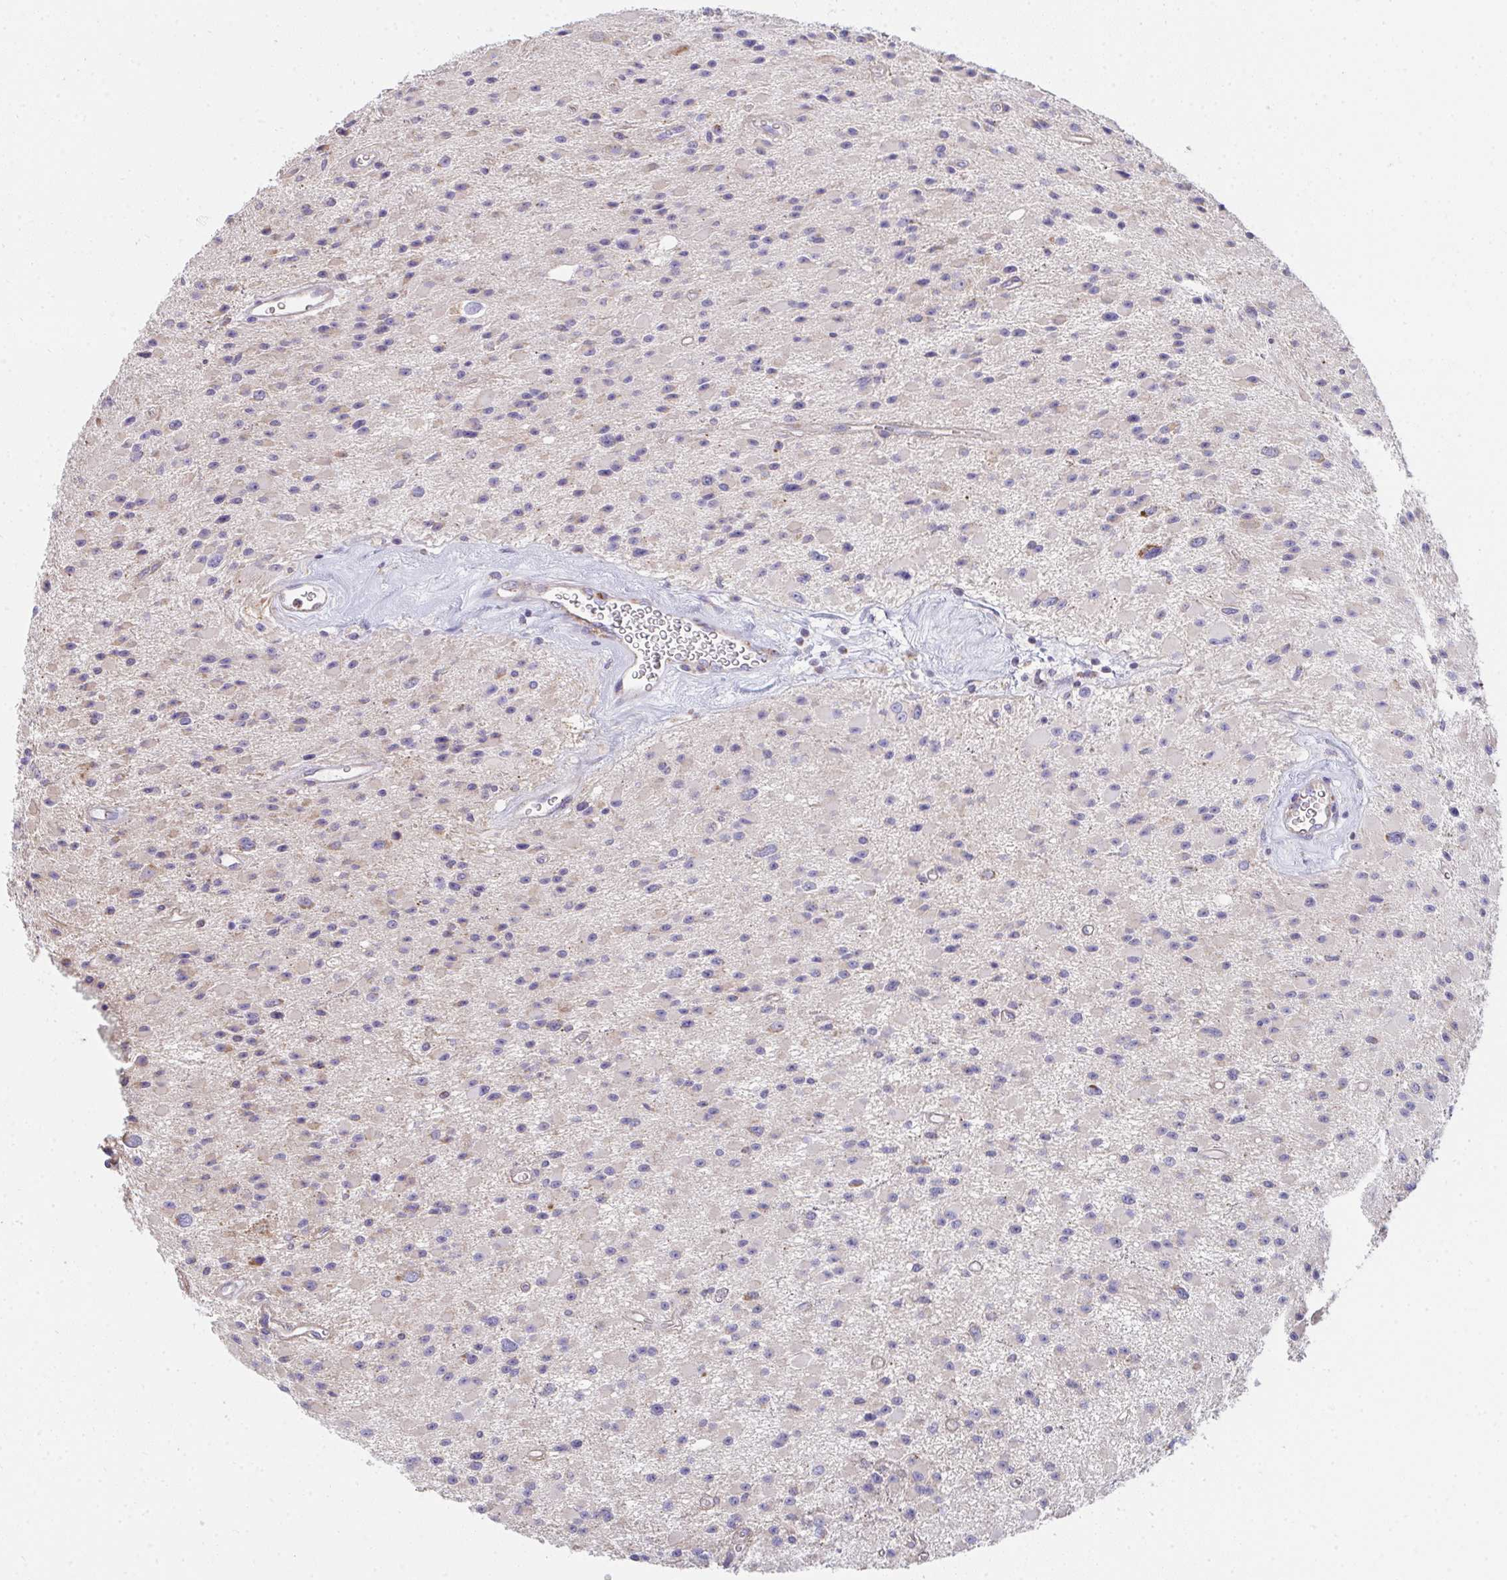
{"staining": {"intensity": "negative", "quantity": "none", "location": "none"}, "tissue": "glioma", "cell_type": "Tumor cells", "image_type": "cancer", "snomed": [{"axis": "morphology", "description": "Glioma, malignant, High grade"}, {"axis": "topography", "description": "Brain"}], "caption": "Human malignant glioma (high-grade) stained for a protein using immunohistochemistry (IHC) exhibits no staining in tumor cells.", "gene": "FAHD1", "patient": {"sex": "male", "age": 29}}